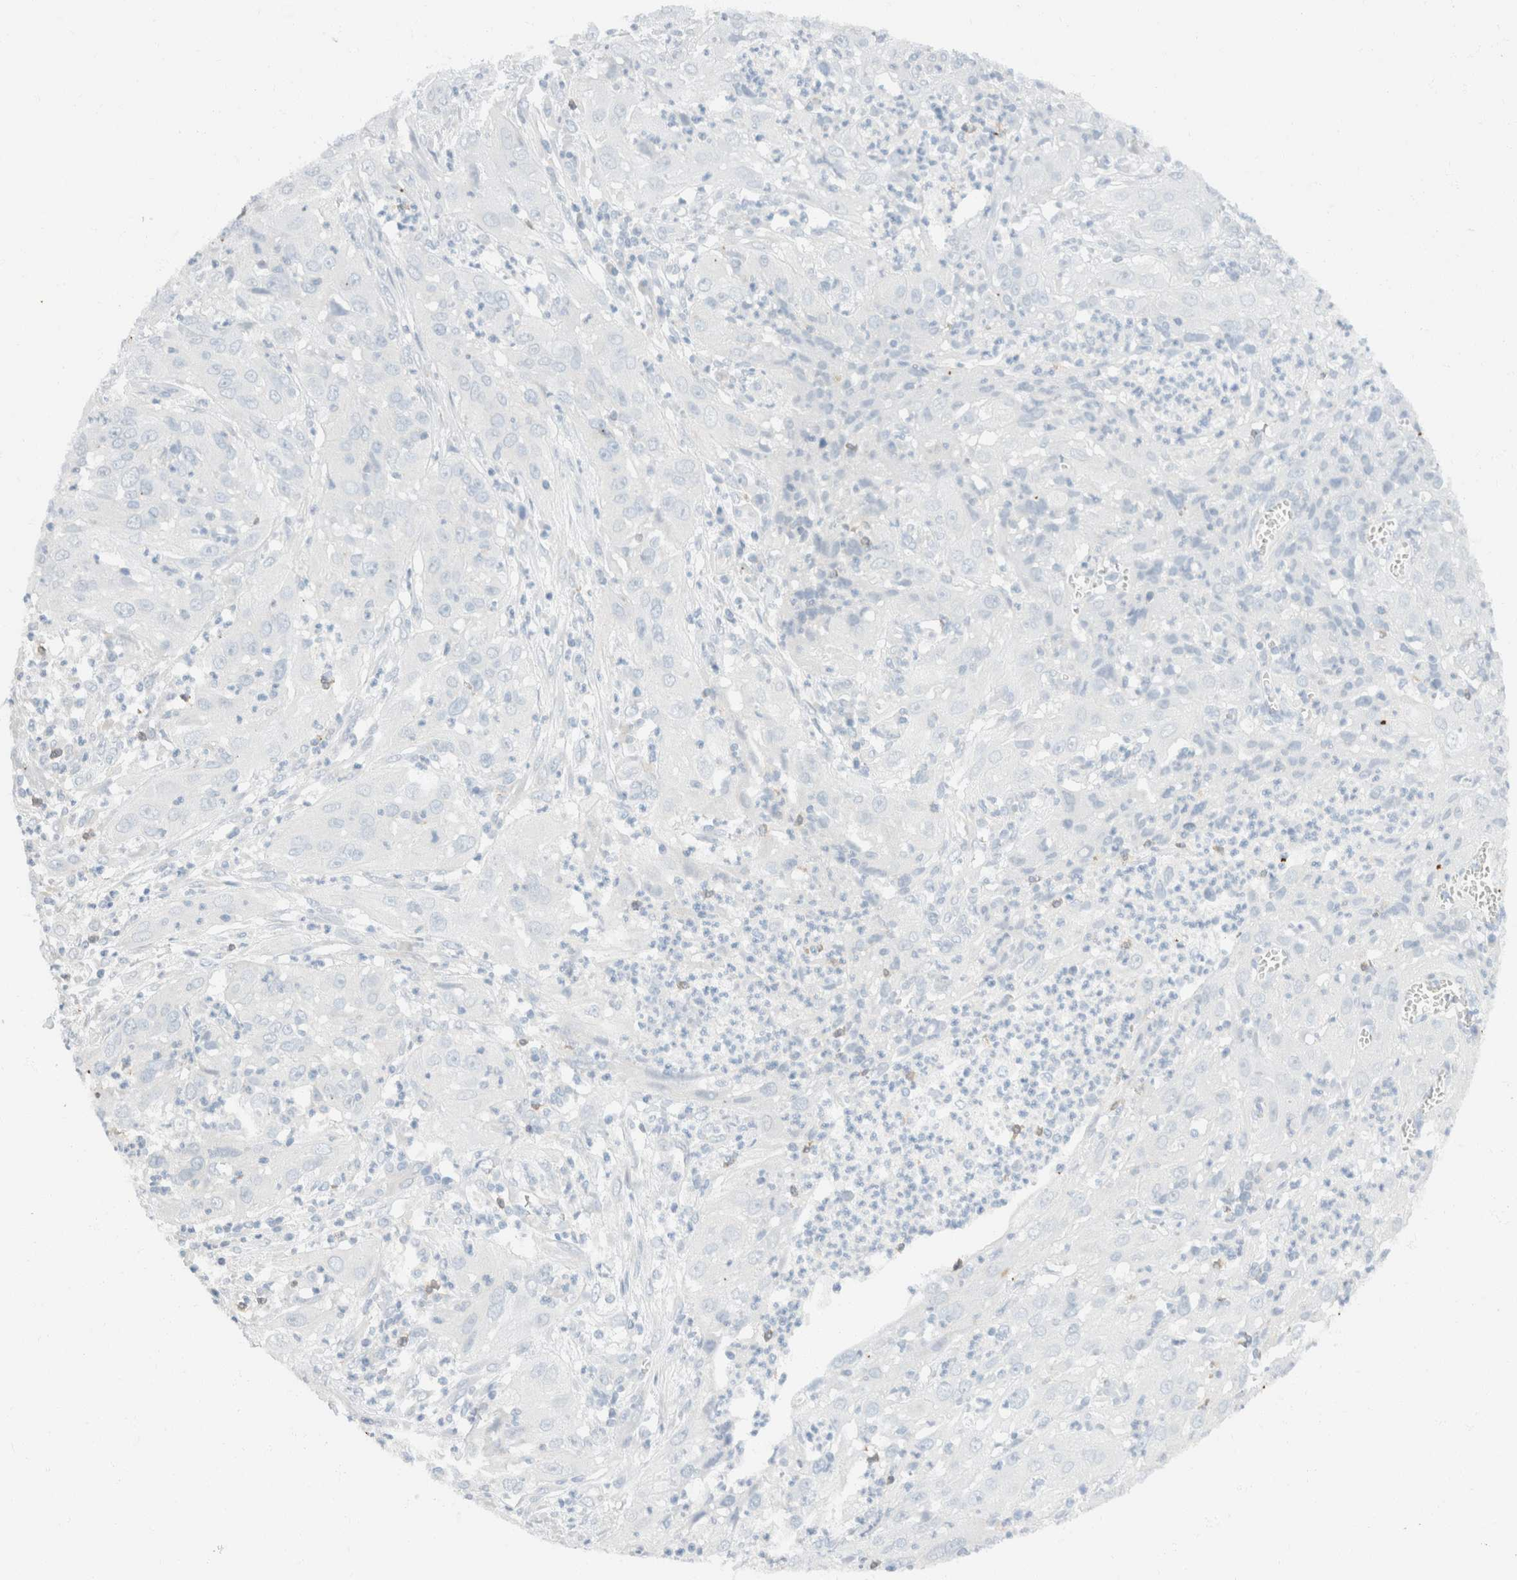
{"staining": {"intensity": "negative", "quantity": "none", "location": "none"}, "tissue": "cervical cancer", "cell_type": "Tumor cells", "image_type": "cancer", "snomed": [{"axis": "morphology", "description": "Squamous cell carcinoma, NOS"}, {"axis": "topography", "description": "Cervix"}], "caption": "DAB immunohistochemical staining of cervical squamous cell carcinoma displays no significant positivity in tumor cells.", "gene": "SH3GLB2", "patient": {"sex": "female", "age": 32}}